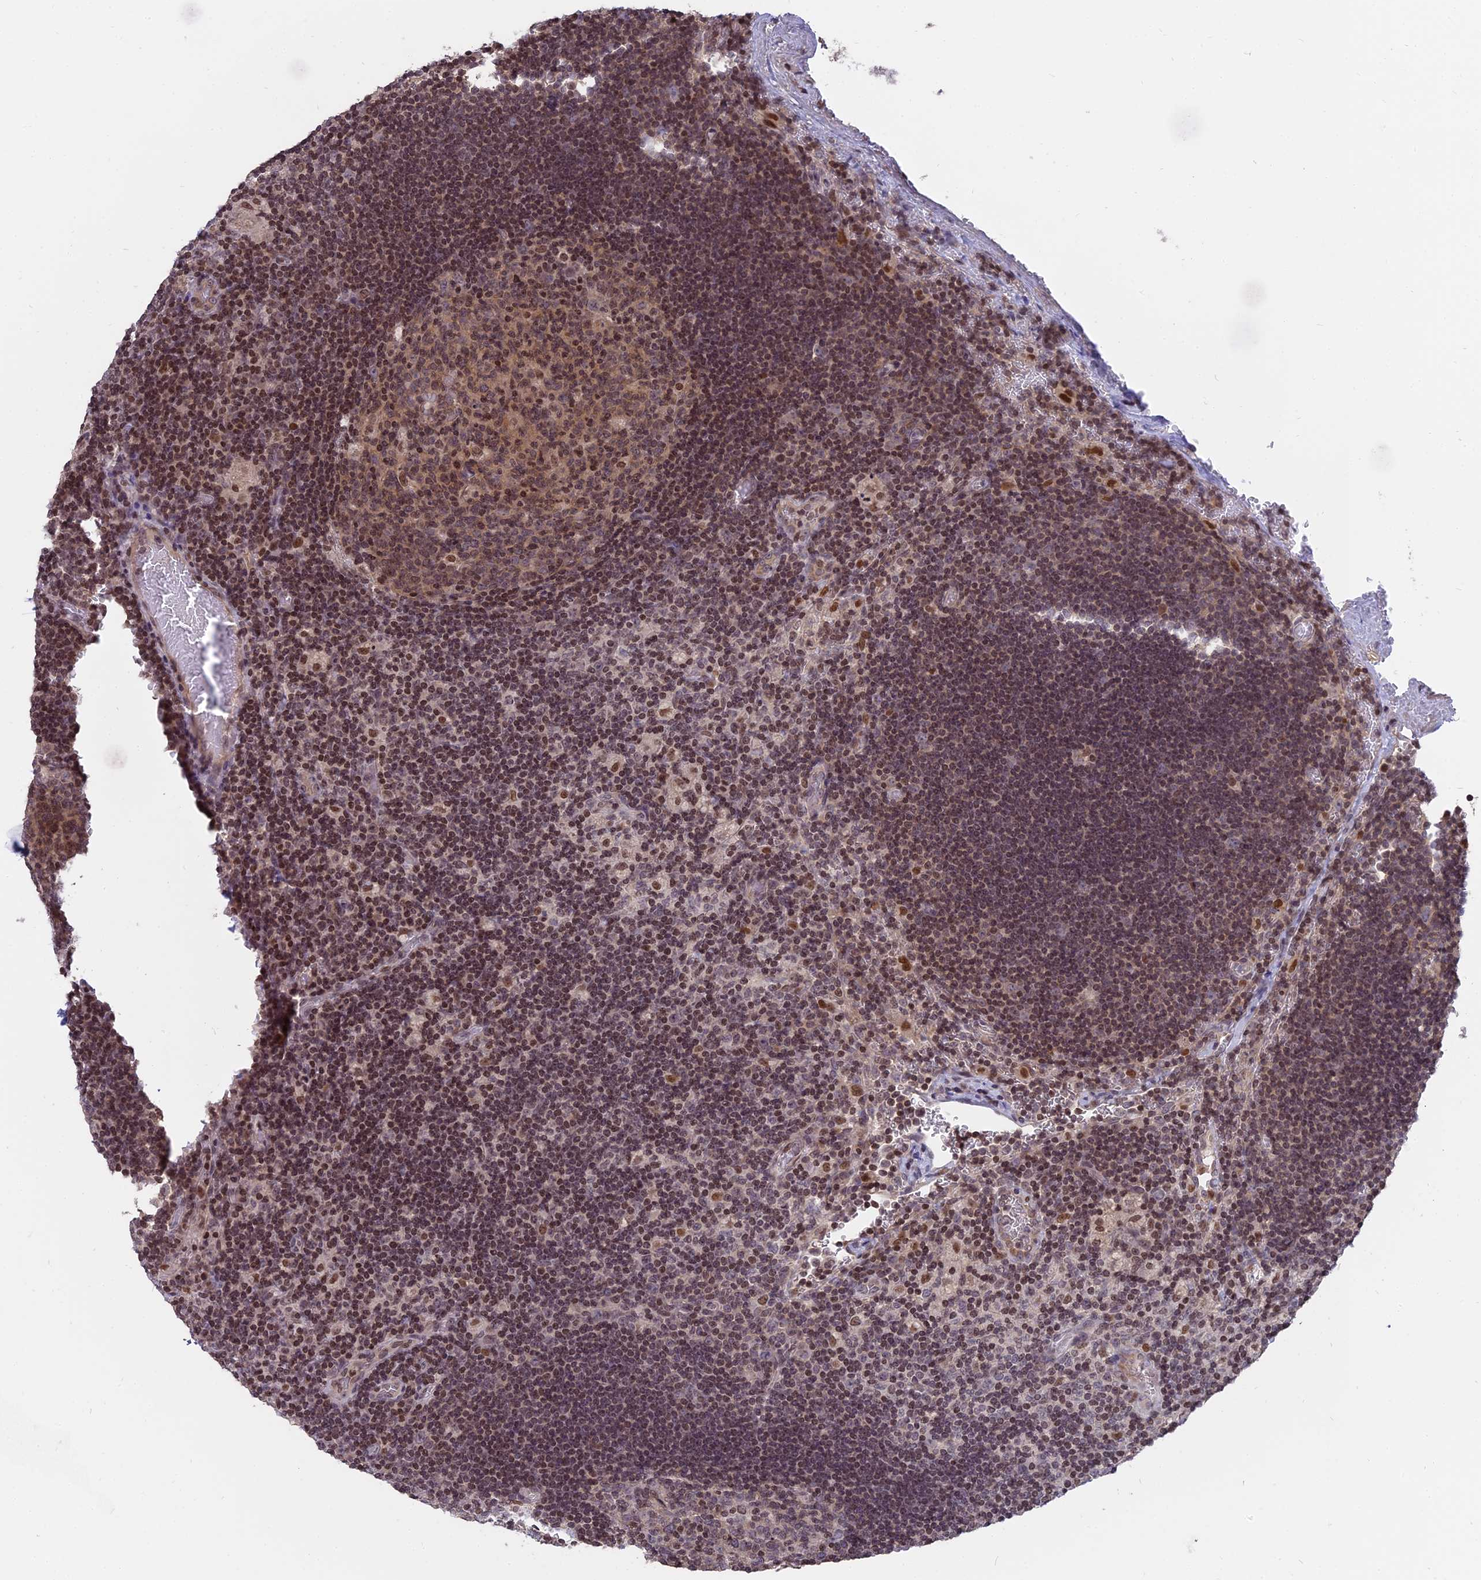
{"staining": {"intensity": "moderate", "quantity": "25%-75%", "location": "nuclear"}, "tissue": "lymph node", "cell_type": "Germinal center cells", "image_type": "normal", "snomed": [{"axis": "morphology", "description": "Normal tissue, NOS"}, {"axis": "topography", "description": "Lymph node"}], "caption": "Protein analysis of benign lymph node exhibits moderate nuclear staining in approximately 25%-75% of germinal center cells. The protein of interest is shown in brown color, while the nuclei are stained blue.", "gene": "NR1H3", "patient": {"sex": "female", "age": 73}}